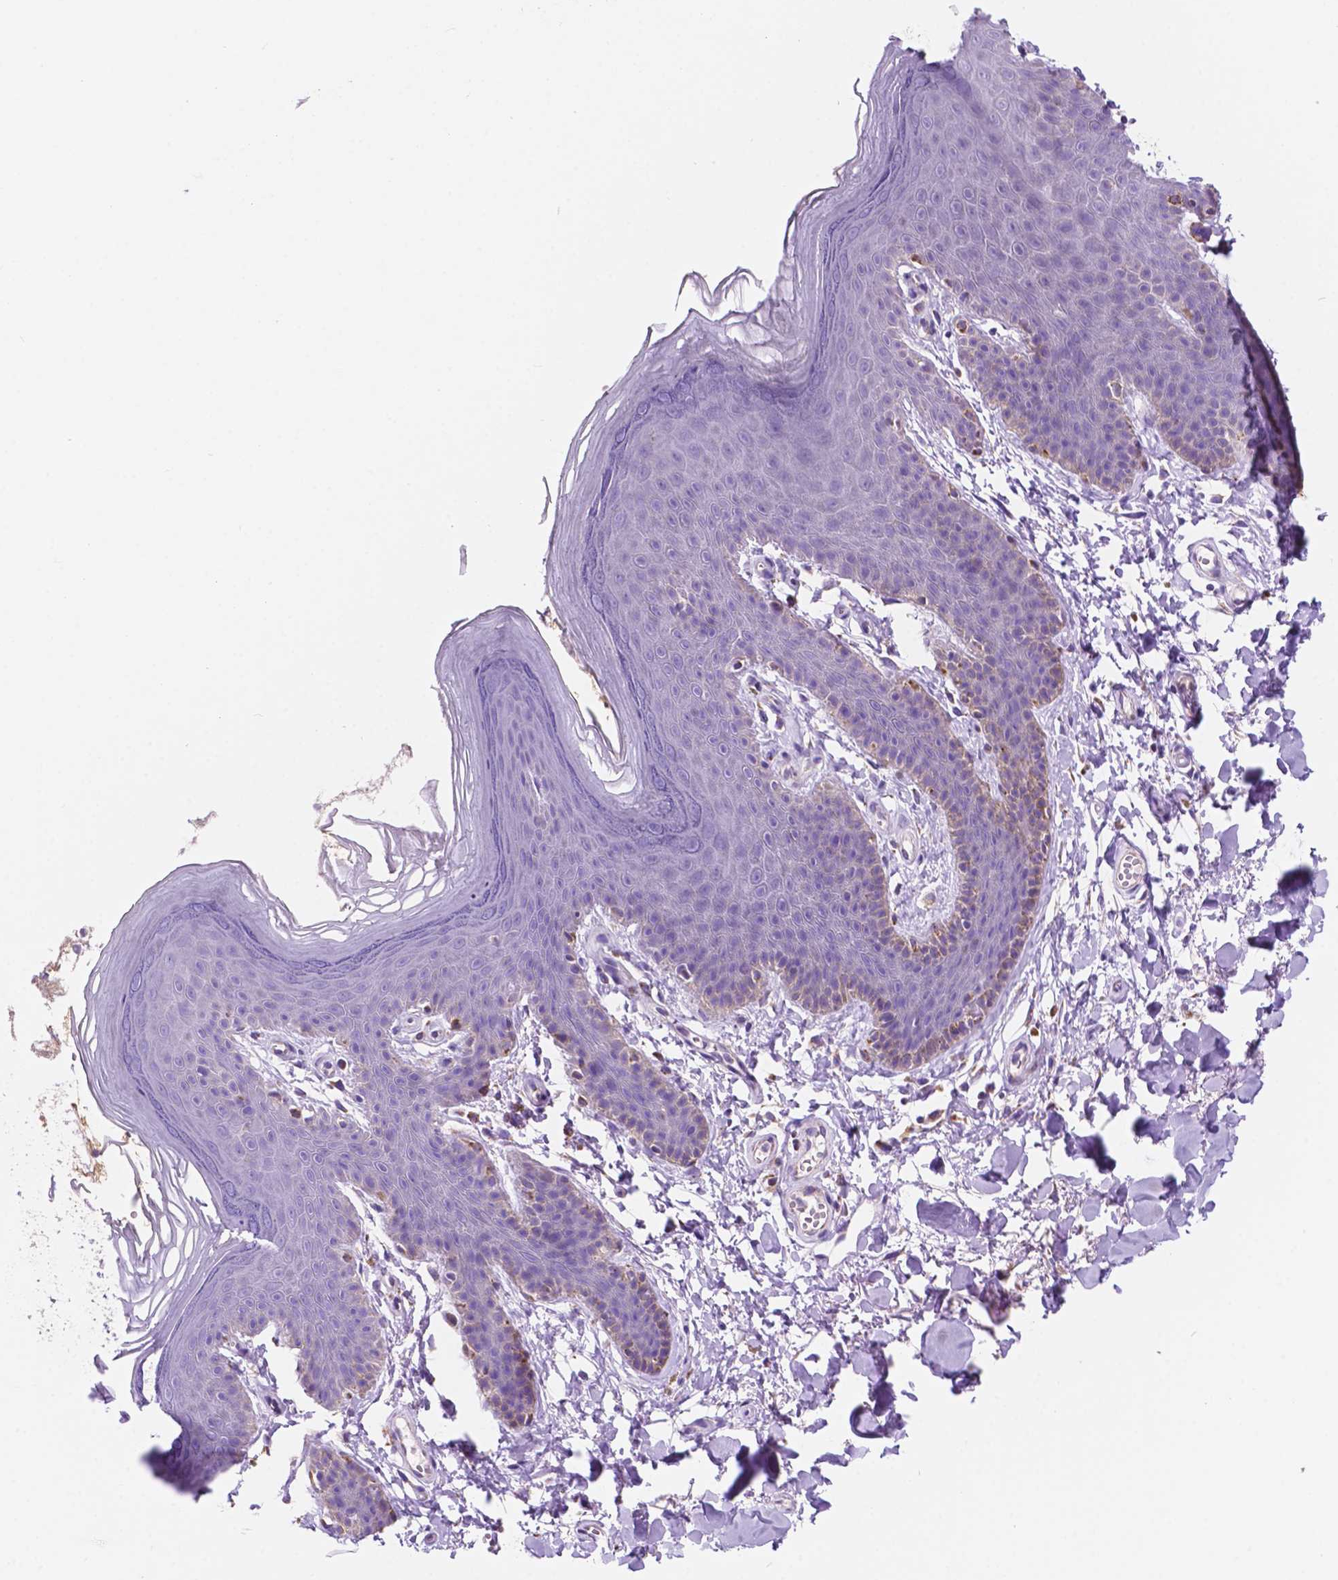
{"staining": {"intensity": "negative", "quantity": "none", "location": "none"}, "tissue": "skin", "cell_type": "Epidermal cells", "image_type": "normal", "snomed": [{"axis": "morphology", "description": "Normal tissue, NOS"}, {"axis": "topography", "description": "Anal"}], "caption": "Protein analysis of normal skin displays no significant positivity in epidermal cells. (Brightfield microscopy of DAB immunohistochemistry at high magnification).", "gene": "TRPV5", "patient": {"sex": "male", "age": 53}}